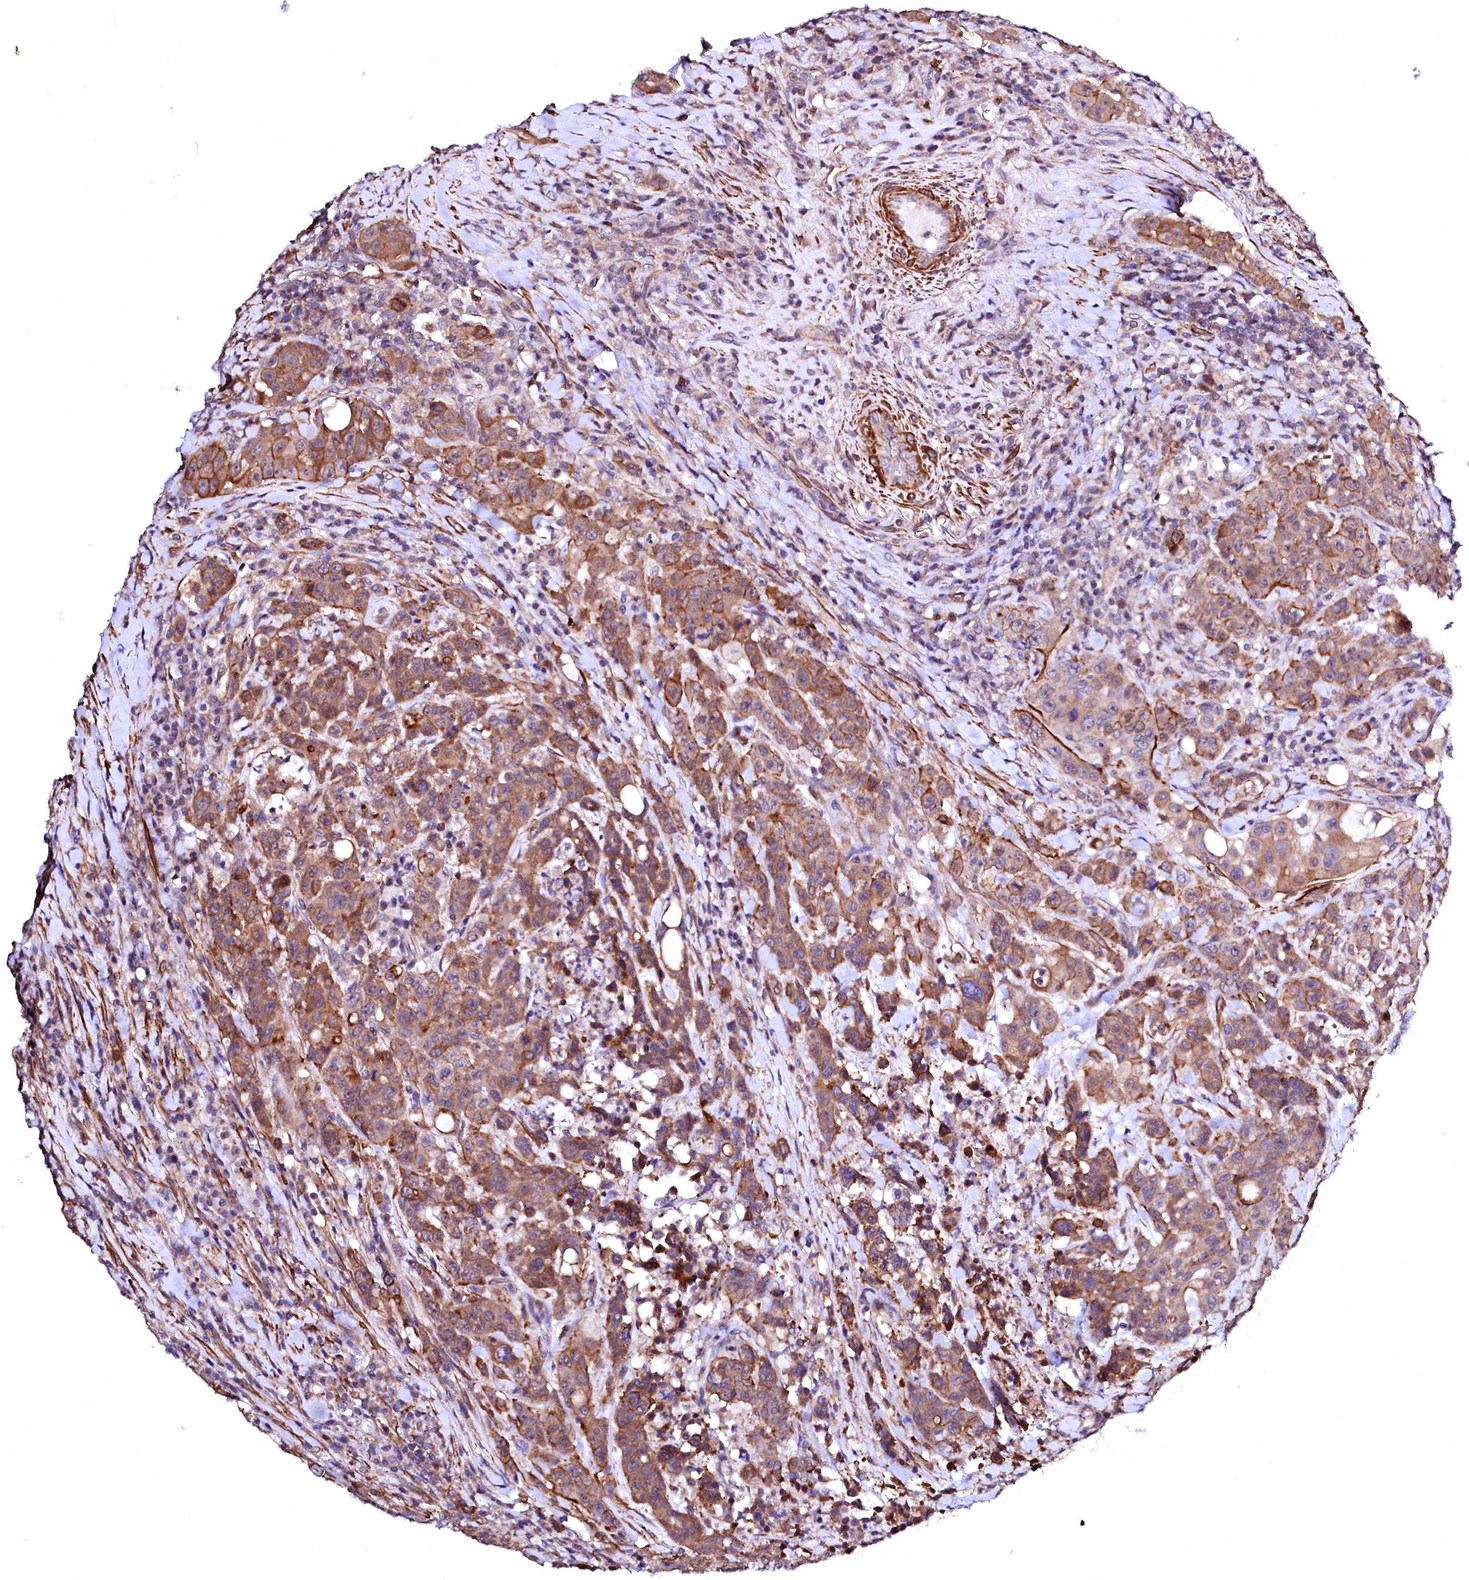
{"staining": {"intensity": "moderate", "quantity": ">75%", "location": "cytoplasmic/membranous"}, "tissue": "colorectal cancer", "cell_type": "Tumor cells", "image_type": "cancer", "snomed": [{"axis": "morphology", "description": "Adenocarcinoma, NOS"}, {"axis": "topography", "description": "Colon"}], "caption": "Immunohistochemical staining of colorectal cancer shows medium levels of moderate cytoplasmic/membranous staining in about >75% of tumor cells.", "gene": "GPR176", "patient": {"sex": "male", "age": 62}}